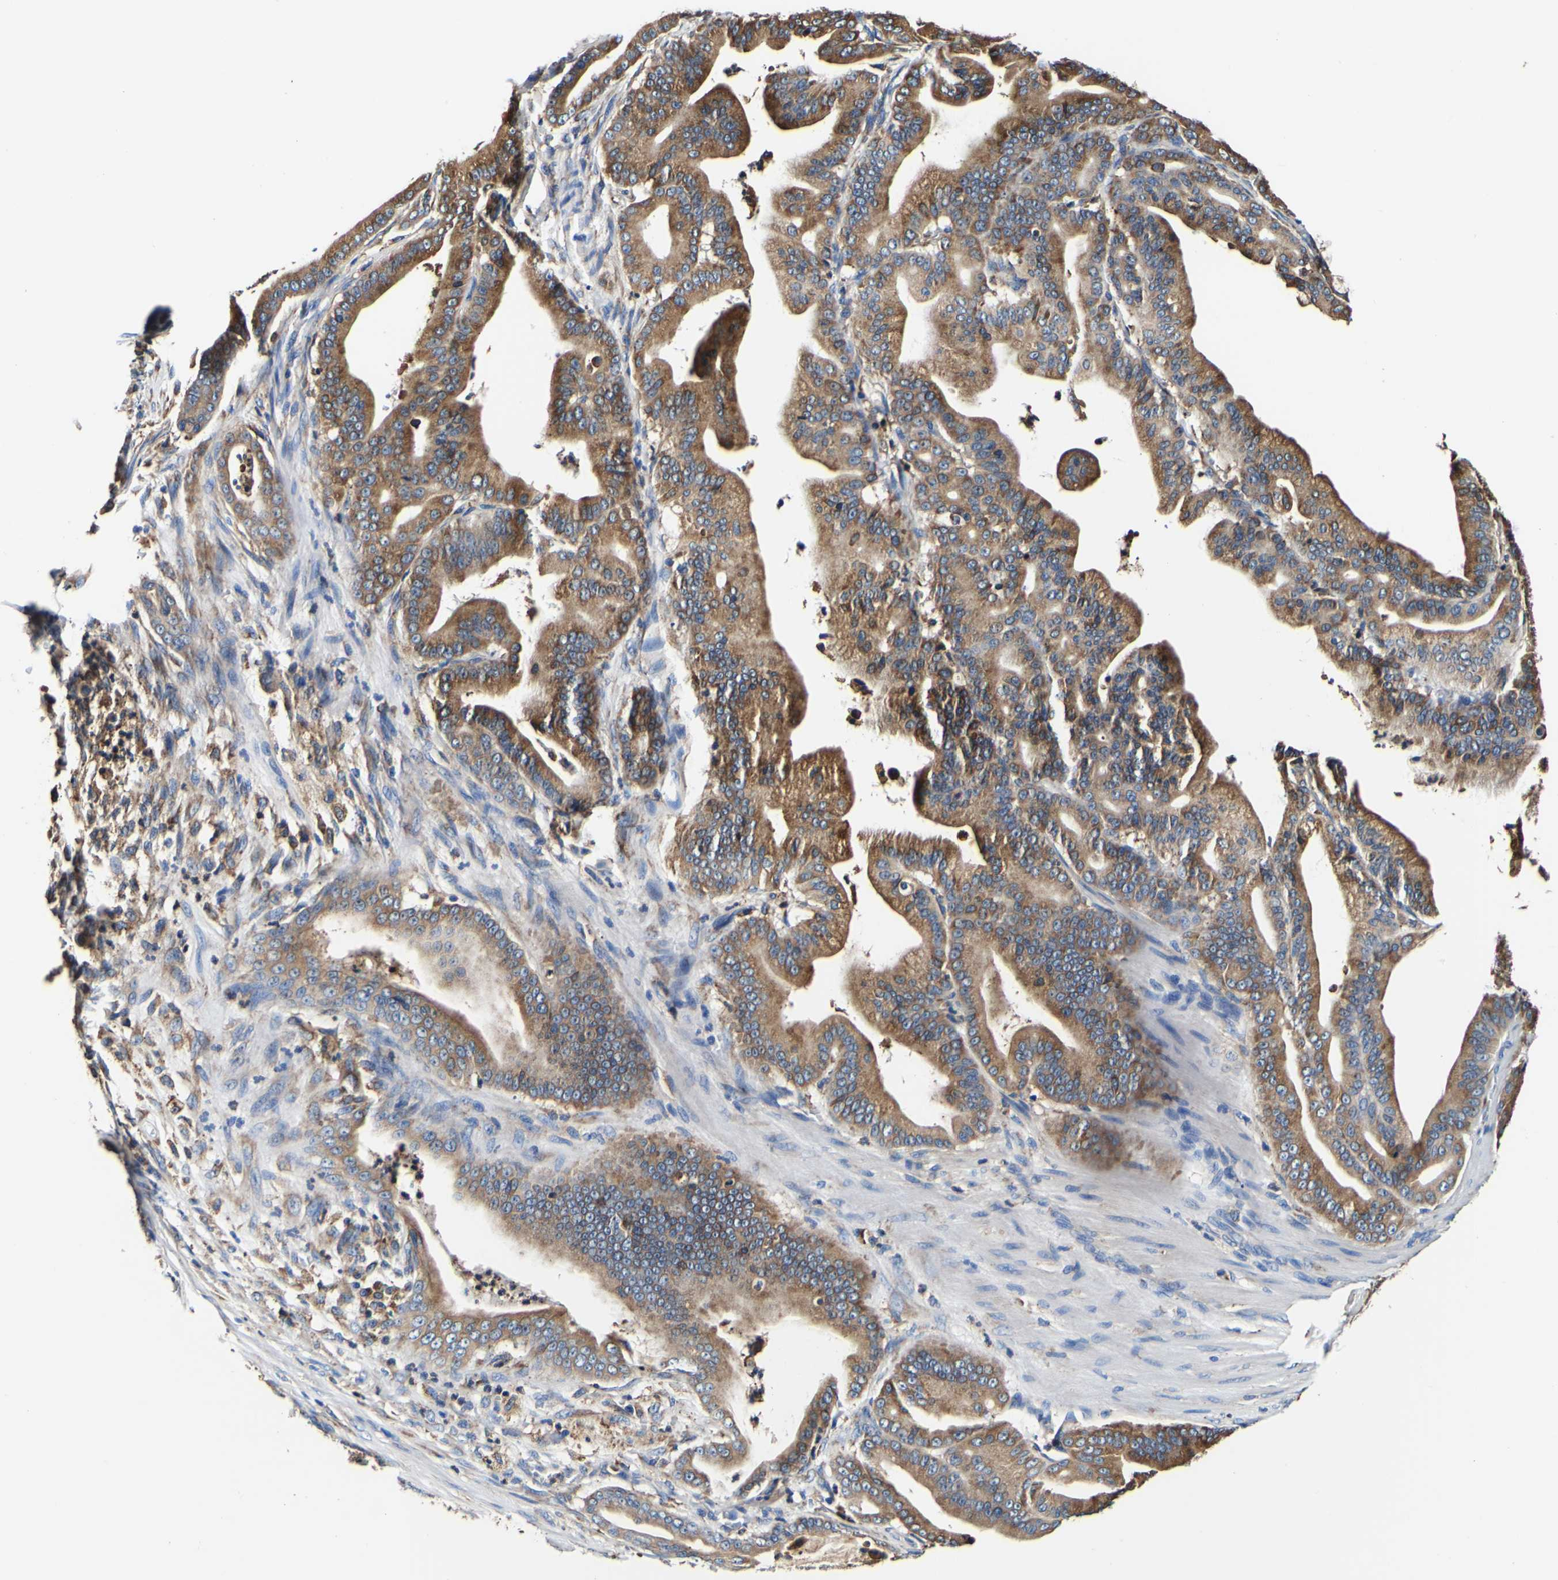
{"staining": {"intensity": "moderate", "quantity": ">75%", "location": "cytoplasmic/membranous"}, "tissue": "pancreatic cancer", "cell_type": "Tumor cells", "image_type": "cancer", "snomed": [{"axis": "morphology", "description": "Adenocarcinoma, NOS"}, {"axis": "topography", "description": "Pancreas"}], "caption": "A histopathology image of pancreatic adenocarcinoma stained for a protein demonstrates moderate cytoplasmic/membranous brown staining in tumor cells.", "gene": "P4HB", "patient": {"sex": "male", "age": 63}}